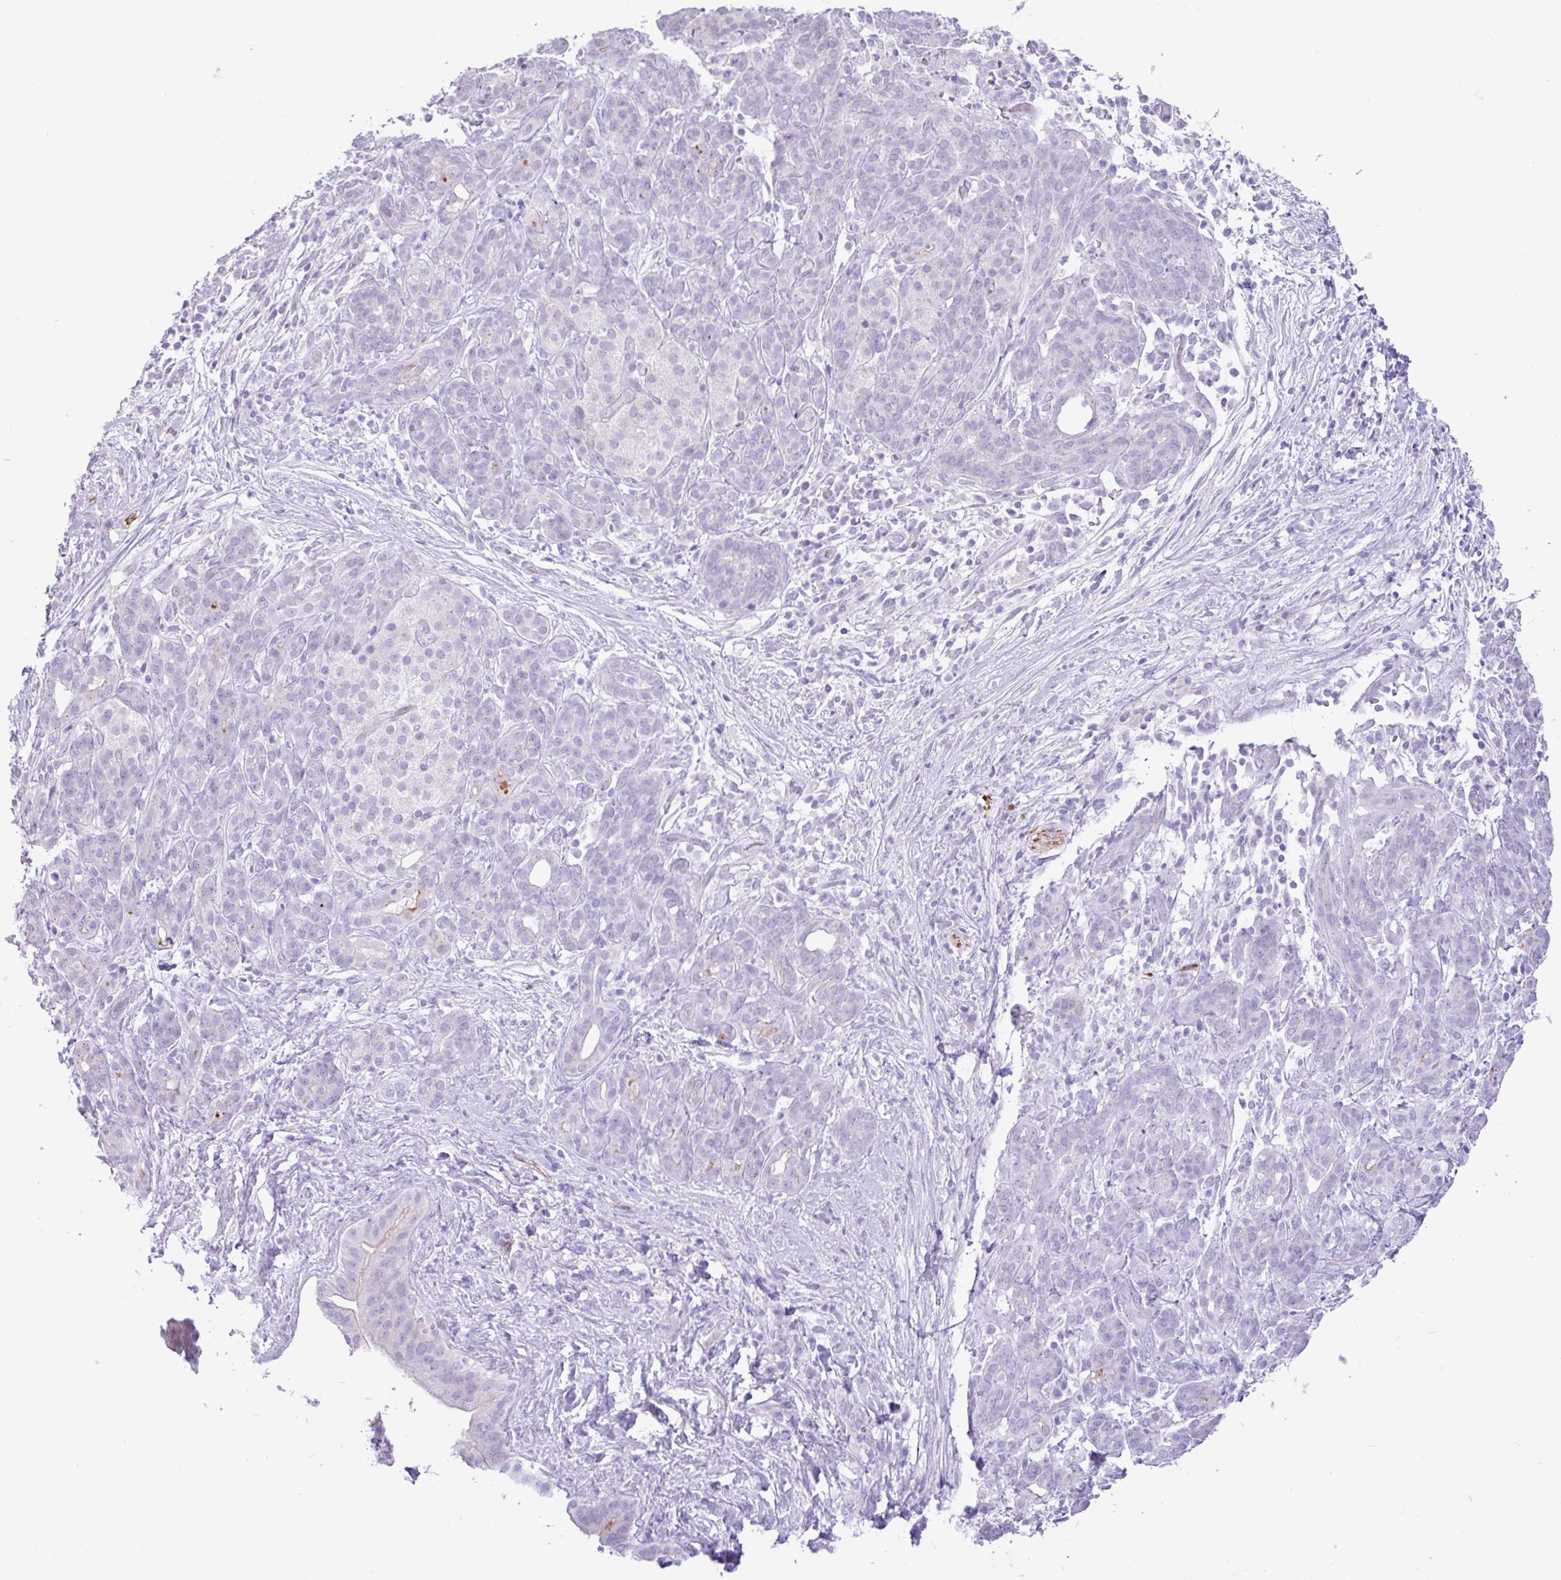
{"staining": {"intensity": "negative", "quantity": "none", "location": "none"}, "tissue": "pancreatic cancer", "cell_type": "Tumor cells", "image_type": "cancer", "snomed": [{"axis": "morphology", "description": "Adenocarcinoma, NOS"}, {"axis": "topography", "description": "Pancreas"}], "caption": "Protein analysis of pancreatic adenocarcinoma displays no significant staining in tumor cells.", "gene": "REEP1", "patient": {"sex": "male", "age": 44}}